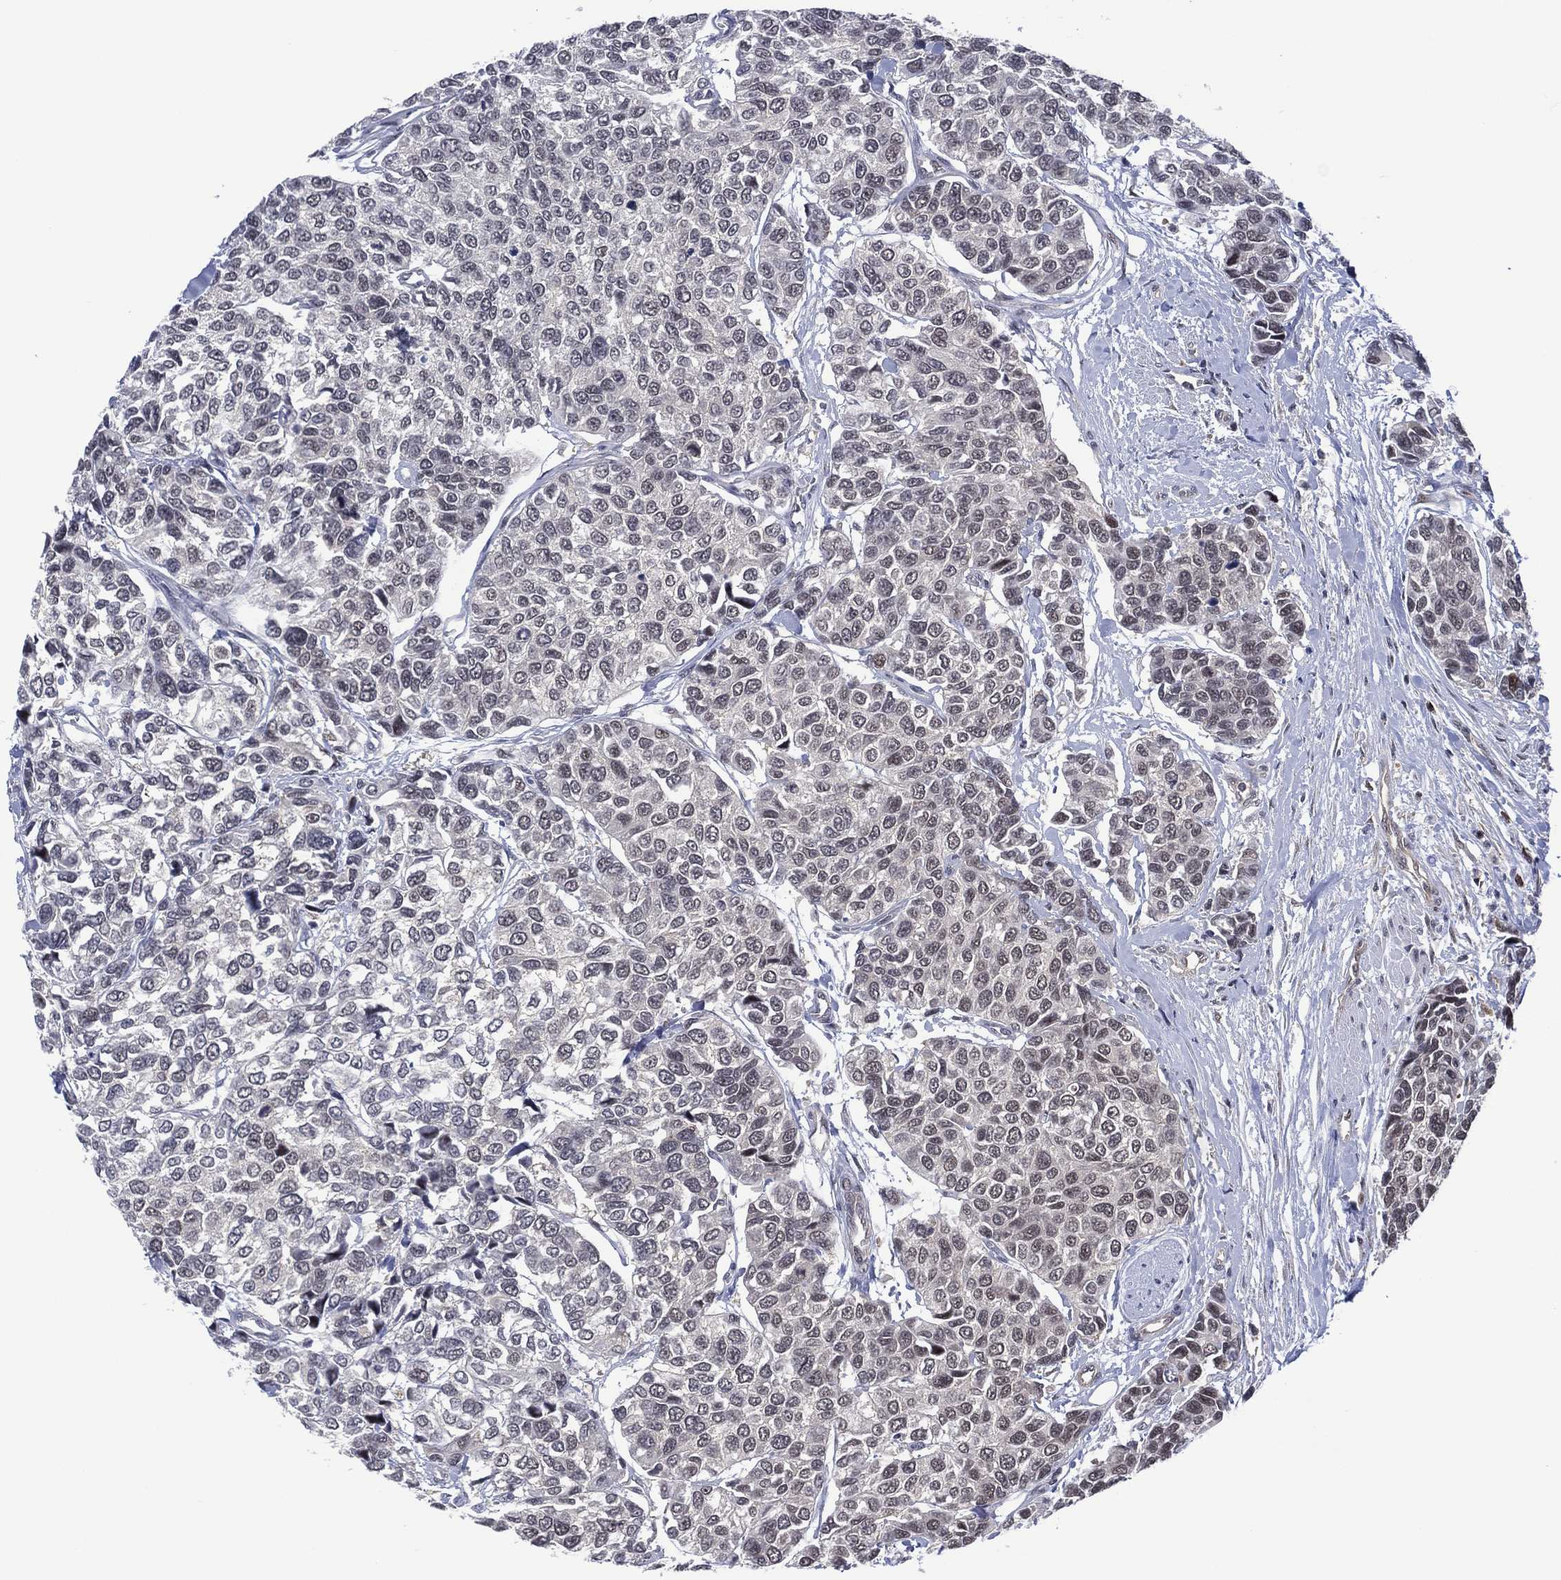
{"staining": {"intensity": "negative", "quantity": "none", "location": "none"}, "tissue": "urothelial cancer", "cell_type": "Tumor cells", "image_type": "cancer", "snomed": [{"axis": "morphology", "description": "Urothelial carcinoma, High grade"}, {"axis": "topography", "description": "Urinary bladder"}], "caption": "Immunohistochemistry of urothelial cancer exhibits no expression in tumor cells.", "gene": "DPP4", "patient": {"sex": "male", "age": 77}}